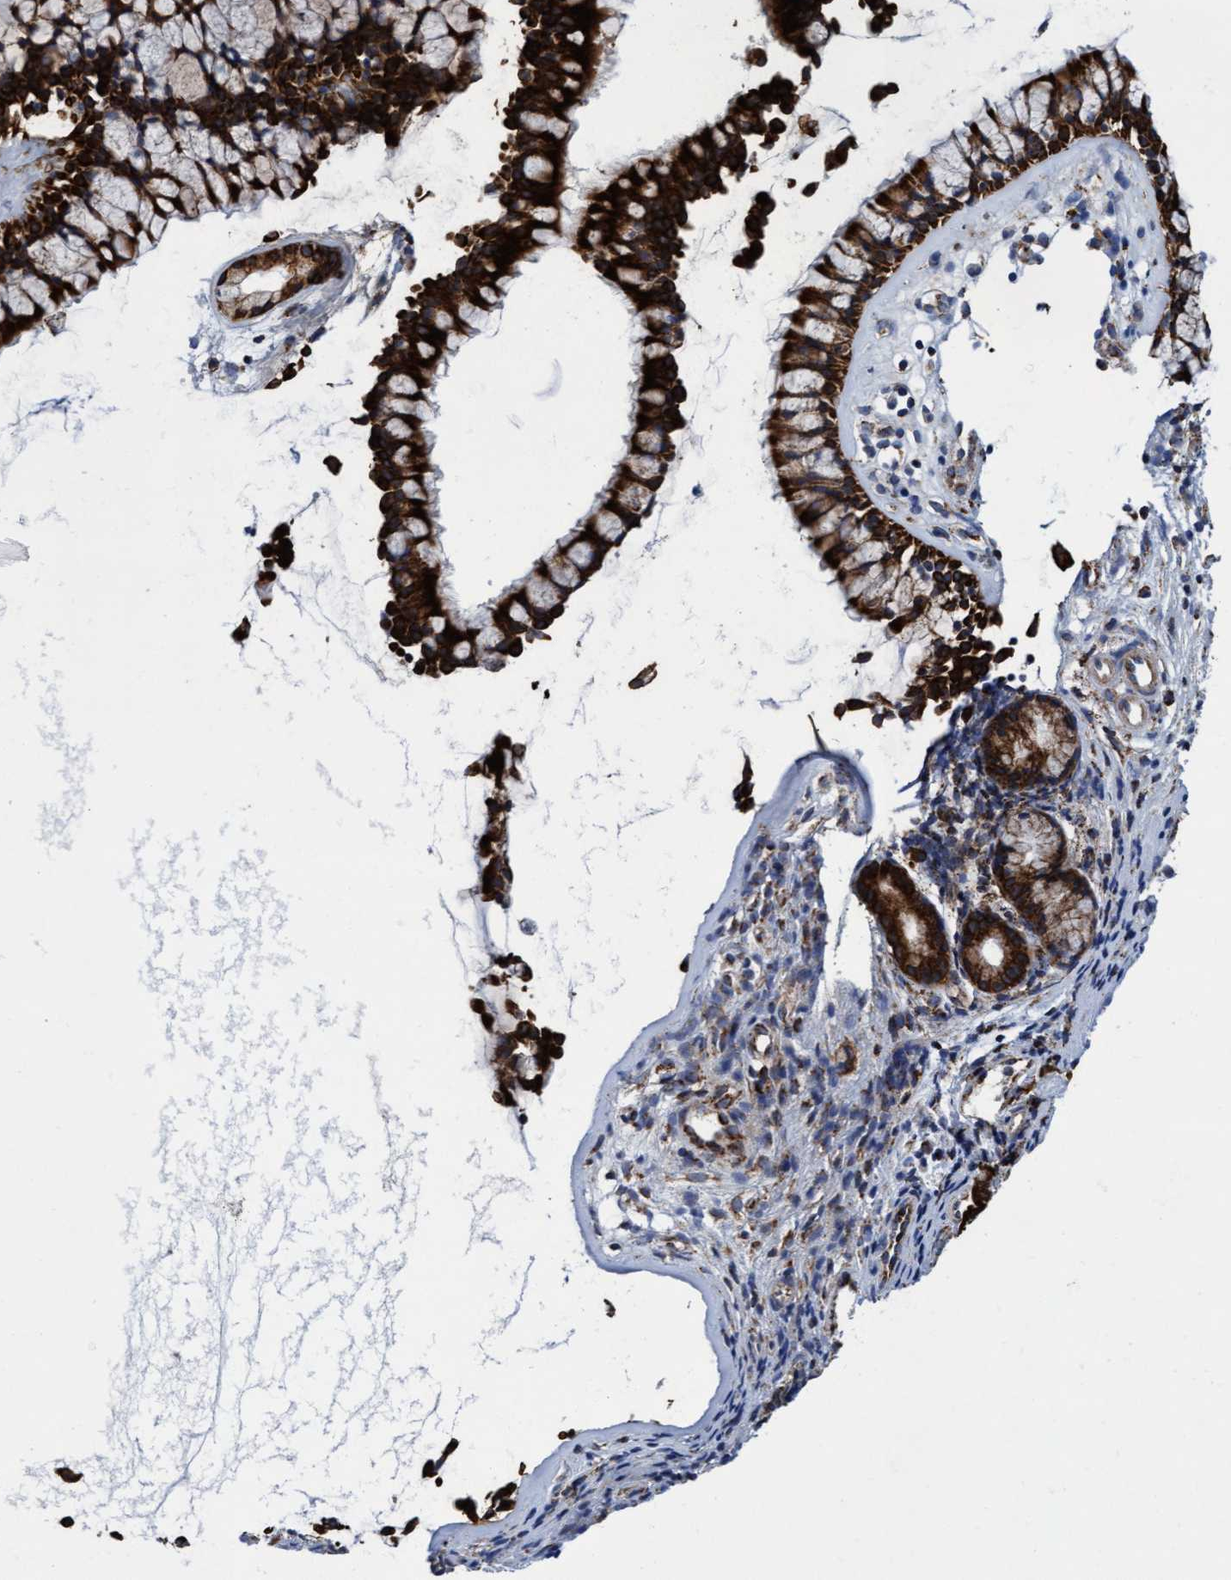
{"staining": {"intensity": "strong", "quantity": ">75%", "location": "cytoplasmic/membranous"}, "tissue": "nasopharynx", "cell_type": "Respiratory epithelial cells", "image_type": "normal", "snomed": [{"axis": "morphology", "description": "Normal tissue, NOS"}, {"axis": "topography", "description": "Nasopharynx"}], "caption": "High-magnification brightfield microscopy of unremarkable nasopharynx stained with DAB (3,3'-diaminobenzidine) (brown) and counterstained with hematoxylin (blue). respiratory epithelial cells exhibit strong cytoplasmic/membranous positivity is identified in about>75% of cells. The protein is shown in brown color, while the nuclei are stained blue.", "gene": "MRPL38", "patient": {"sex": "female", "age": 42}}